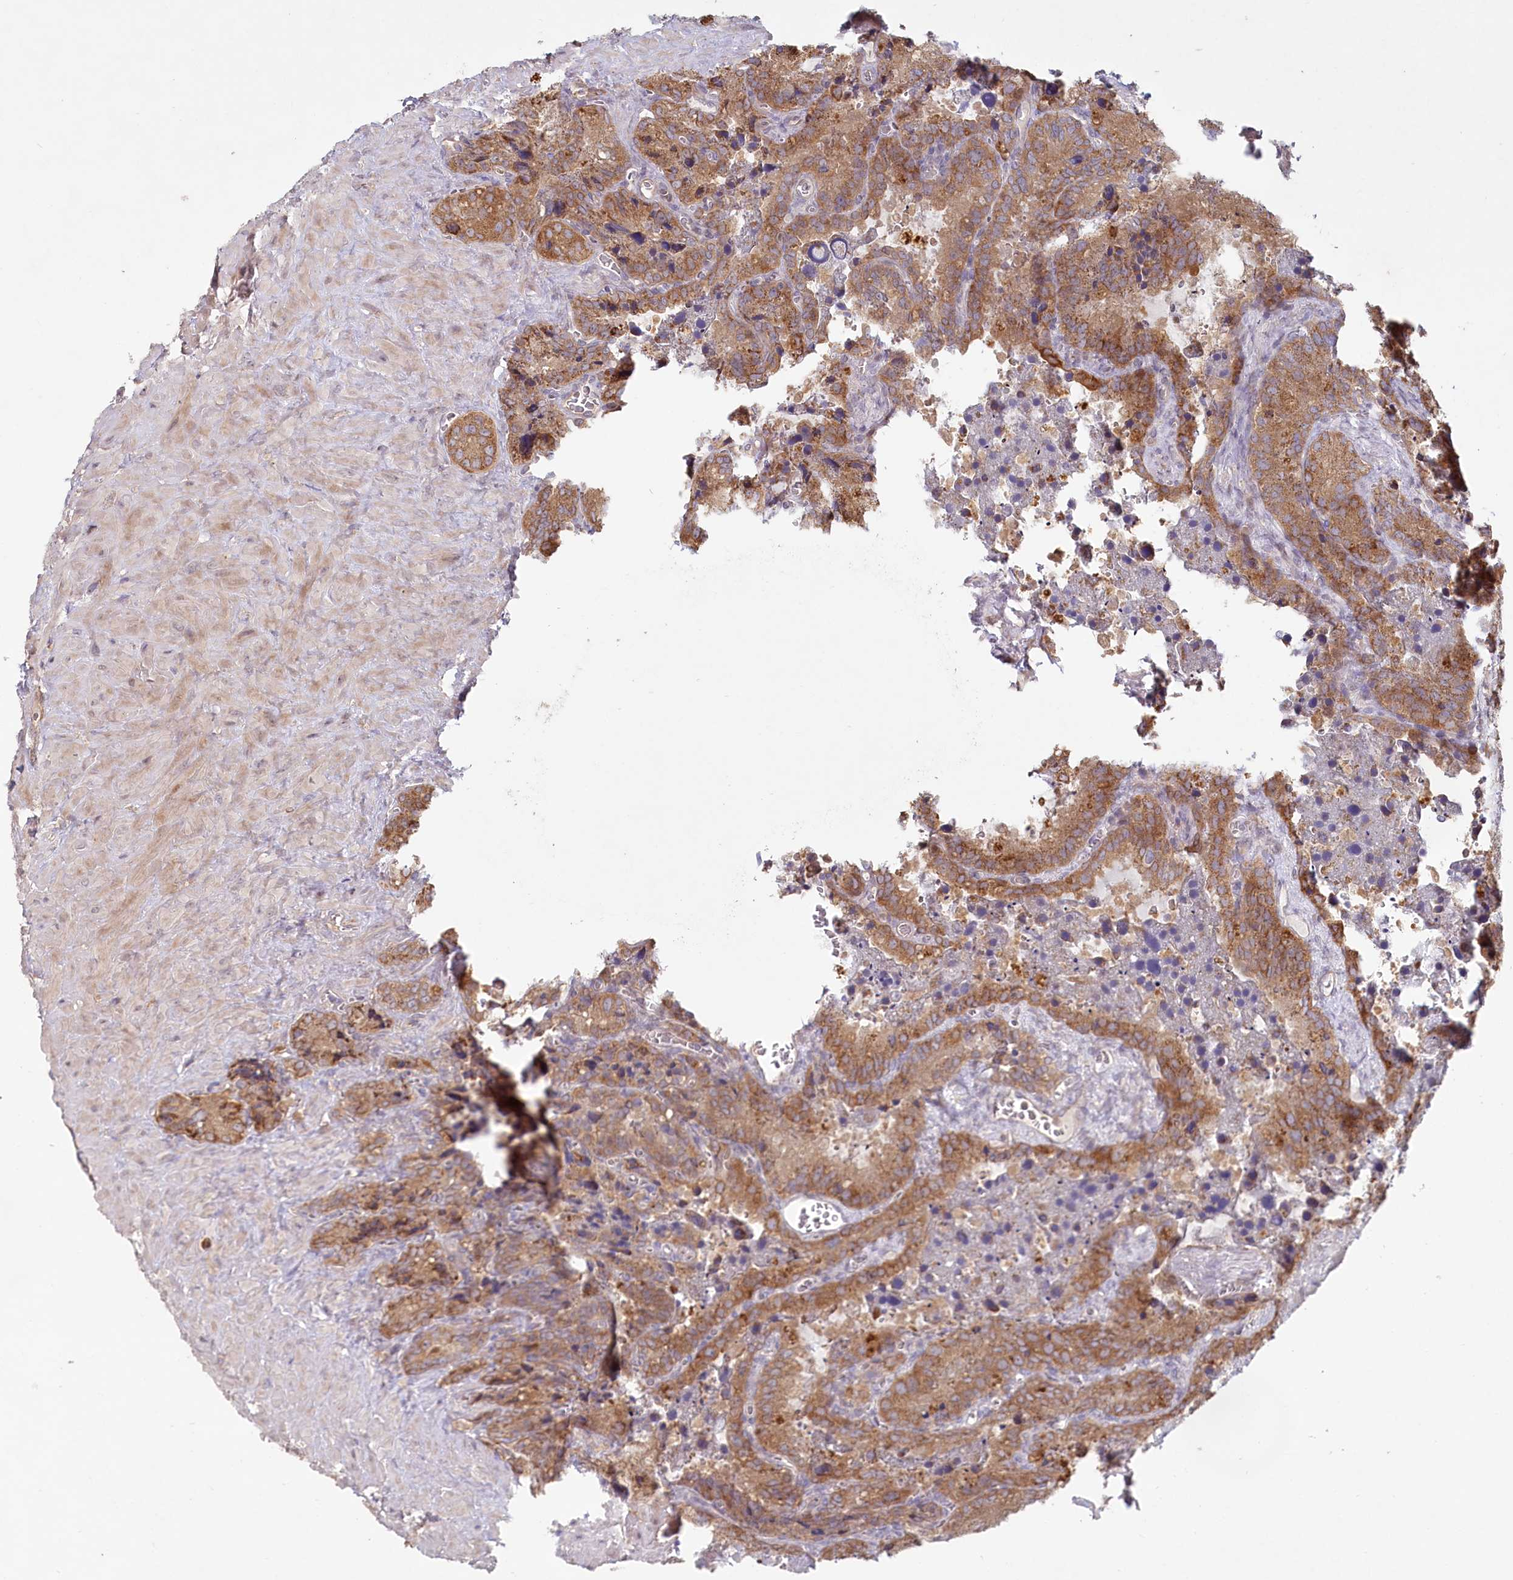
{"staining": {"intensity": "moderate", "quantity": ">75%", "location": "cytoplasmic/membranous"}, "tissue": "seminal vesicle", "cell_type": "Glandular cells", "image_type": "normal", "snomed": [{"axis": "morphology", "description": "Normal tissue, NOS"}, {"axis": "topography", "description": "Seminal veicle"}], "caption": "Brown immunohistochemical staining in benign human seminal vesicle reveals moderate cytoplasmic/membranous positivity in about >75% of glandular cells. Using DAB (3,3'-diaminobenzidine) (brown) and hematoxylin (blue) stains, captured at high magnification using brightfield microscopy.", "gene": "HAL", "patient": {"sex": "male", "age": 62}}